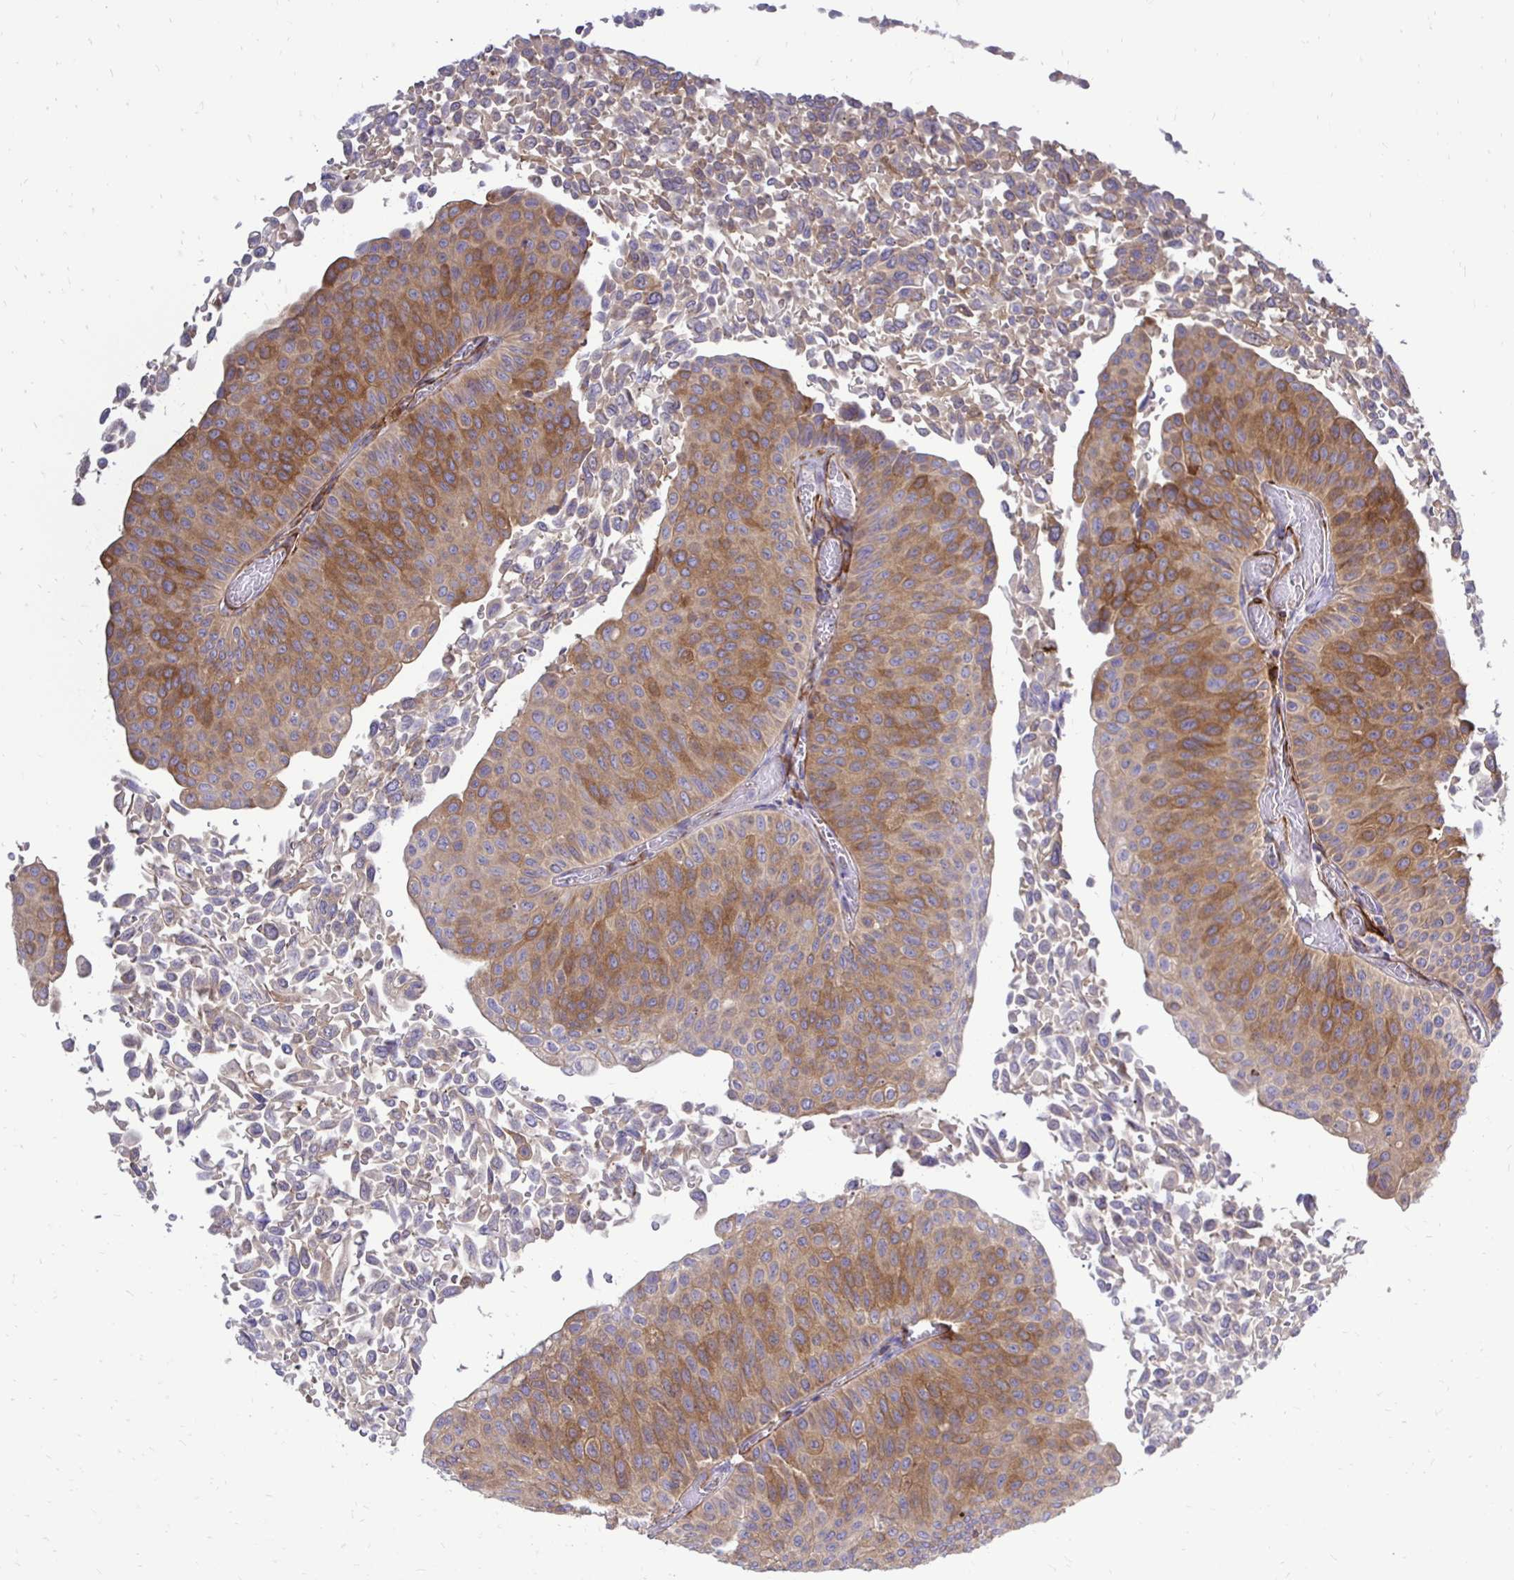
{"staining": {"intensity": "moderate", "quantity": ">75%", "location": "cytoplasmic/membranous"}, "tissue": "urothelial cancer", "cell_type": "Tumor cells", "image_type": "cancer", "snomed": [{"axis": "morphology", "description": "Urothelial carcinoma, NOS"}, {"axis": "topography", "description": "Urinary bladder"}], "caption": "Immunohistochemistry of human urothelial cancer reveals medium levels of moderate cytoplasmic/membranous staining in about >75% of tumor cells. (Brightfield microscopy of DAB IHC at high magnification).", "gene": "CTPS1", "patient": {"sex": "male", "age": 59}}